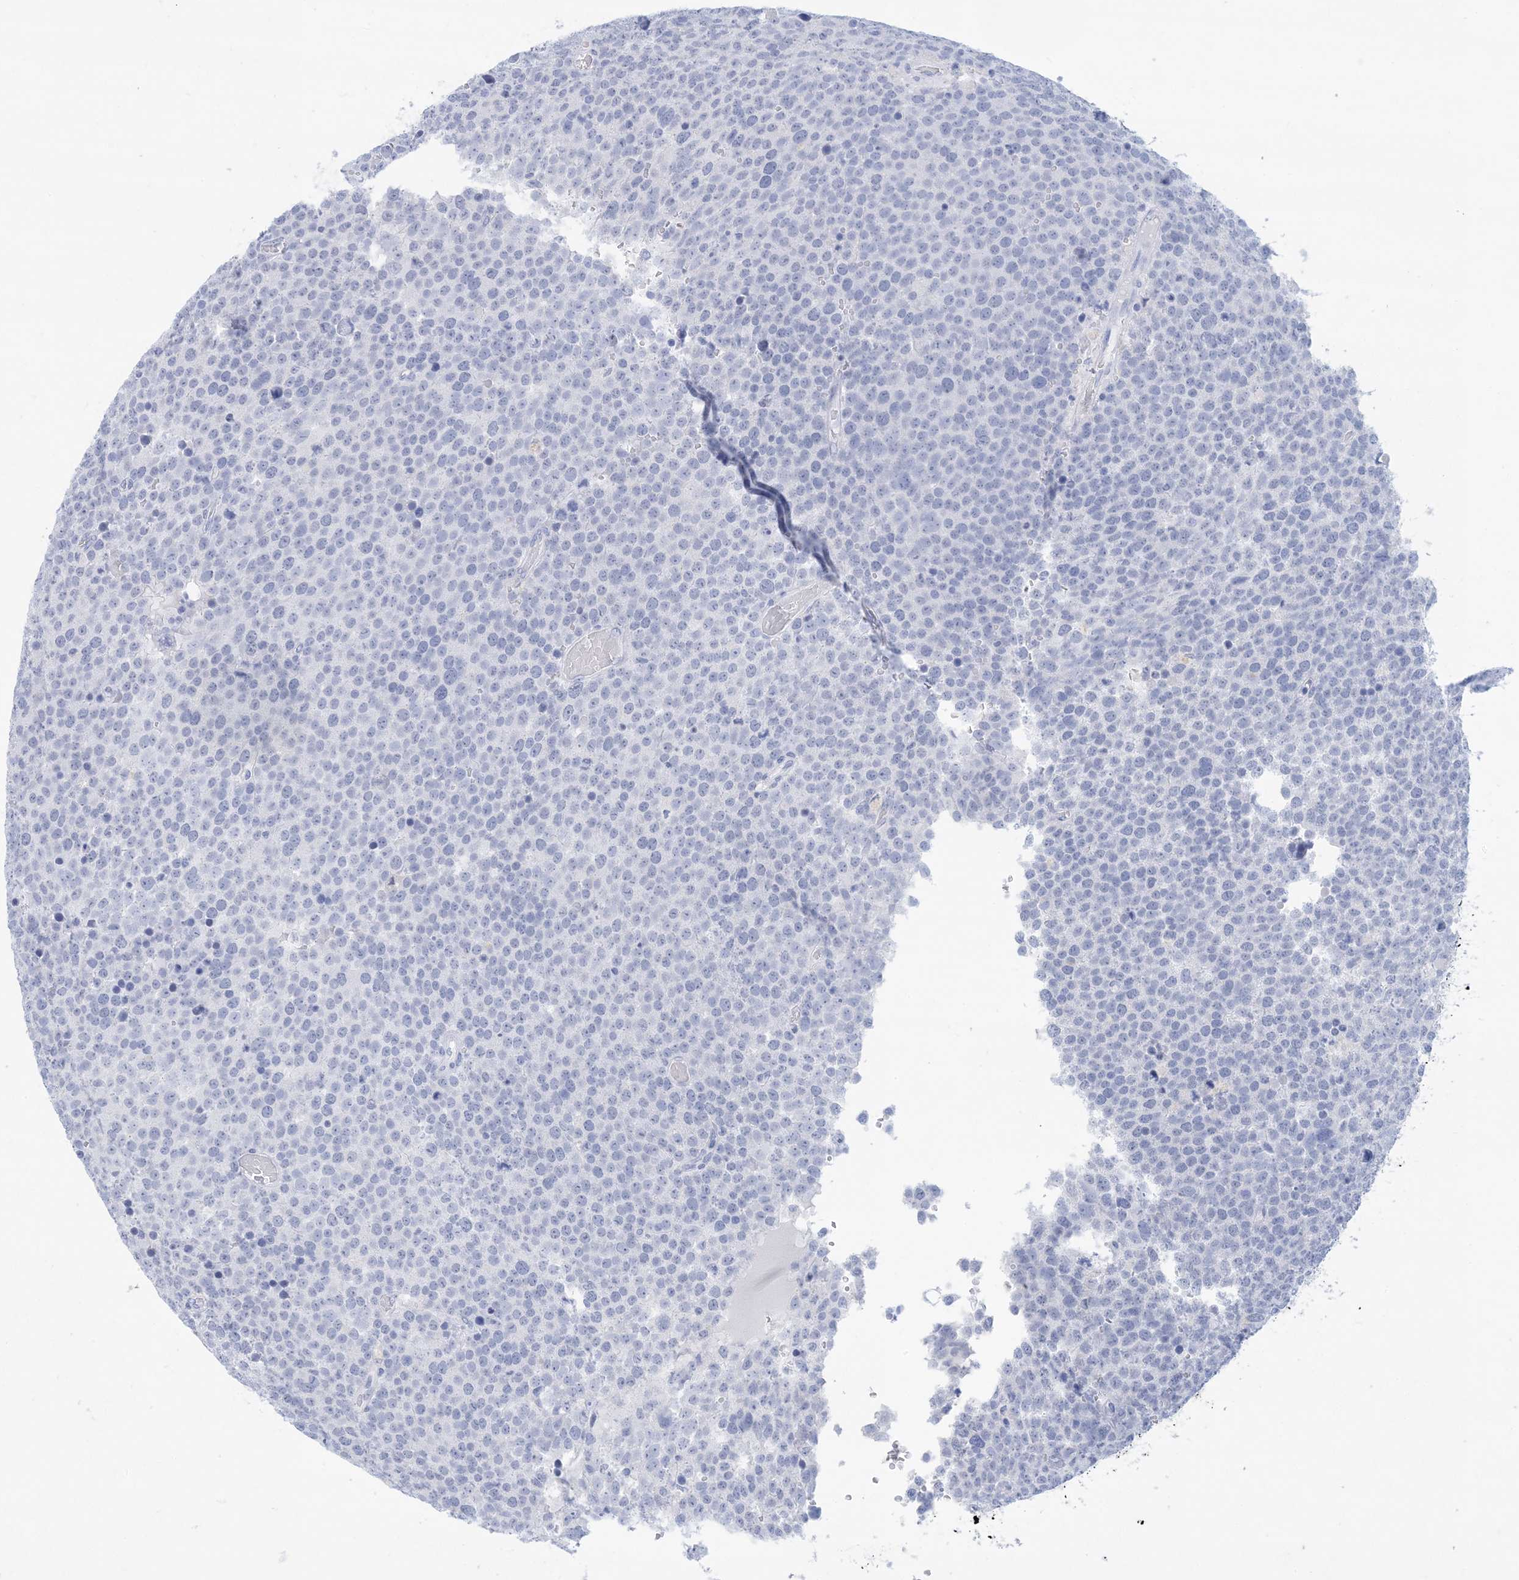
{"staining": {"intensity": "negative", "quantity": "none", "location": "none"}, "tissue": "testis cancer", "cell_type": "Tumor cells", "image_type": "cancer", "snomed": [{"axis": "morphology", "description": "Seminoma, NOS"}, {"axis": "topography", "description": "Testis"}], "caption": "A high-resolution micrograph shows immunohistochemistry staining of testis cancer, which reveals no significant positivity in tumor cells.", "gene": "SH3YL1", "patient": {"sex": "male", "age": 71}}